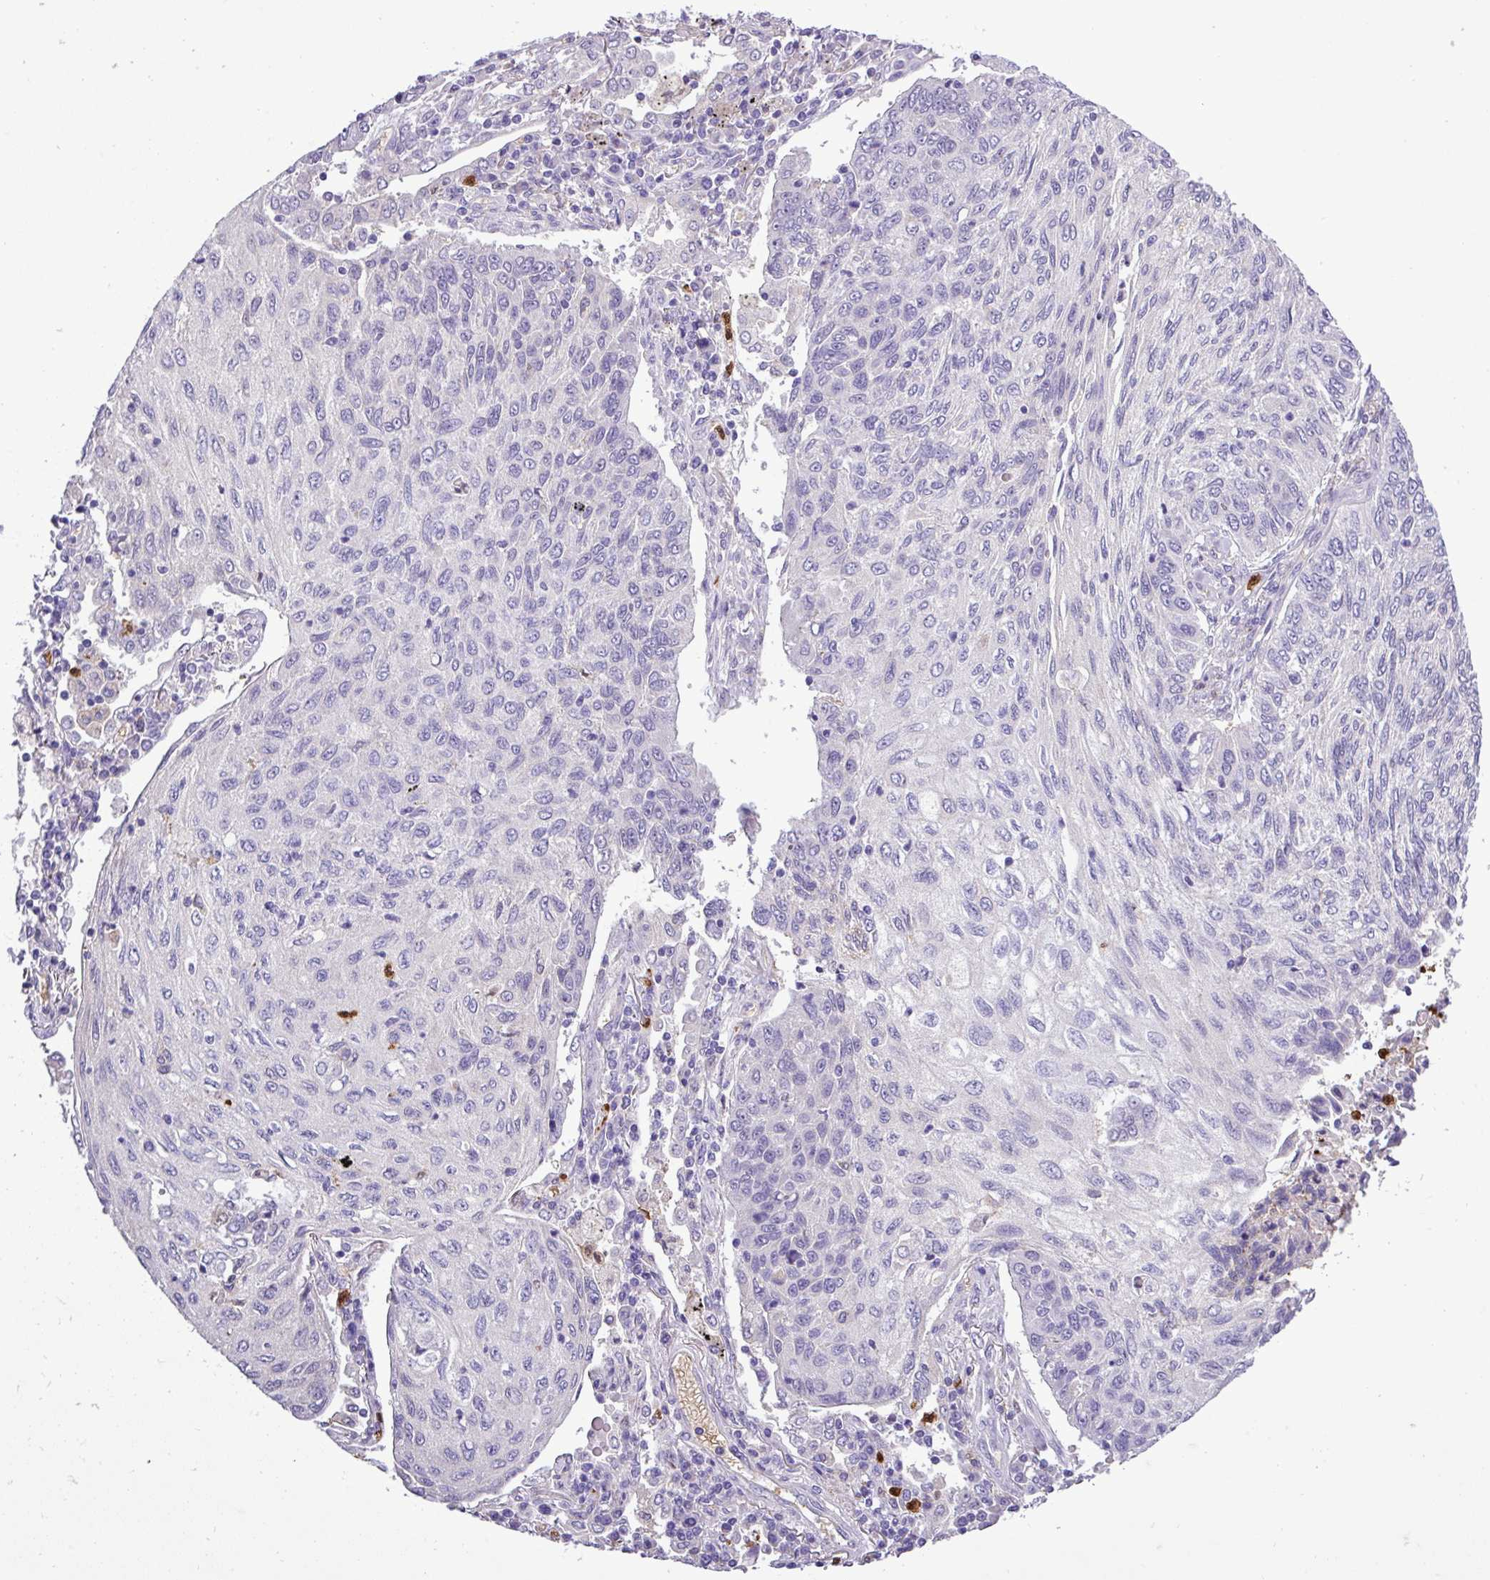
{"staining": {"intensity": "negative", "quantity": "none", "location": "none"}, "tissue": "lung cancer", "cell_type": "Tumor cells", "image_type": "cancer", "snomed": [{"axis": "morphology", "description": "Squamous cell carcinoma, NOS"}, {"axis": "topography", "description": "Lung"}], "caption": "Tumor cells are negative for protein expression in human lung squamous cell carcinoma. (Stains: DAB (3,3'-diaminobenzidine) IHC with hematoxylin counter stain, Microscopy: brightfield microscopy at high magnification).", "gene": "MGAT4B", "patient": {"sex": "female", "age": 66}}